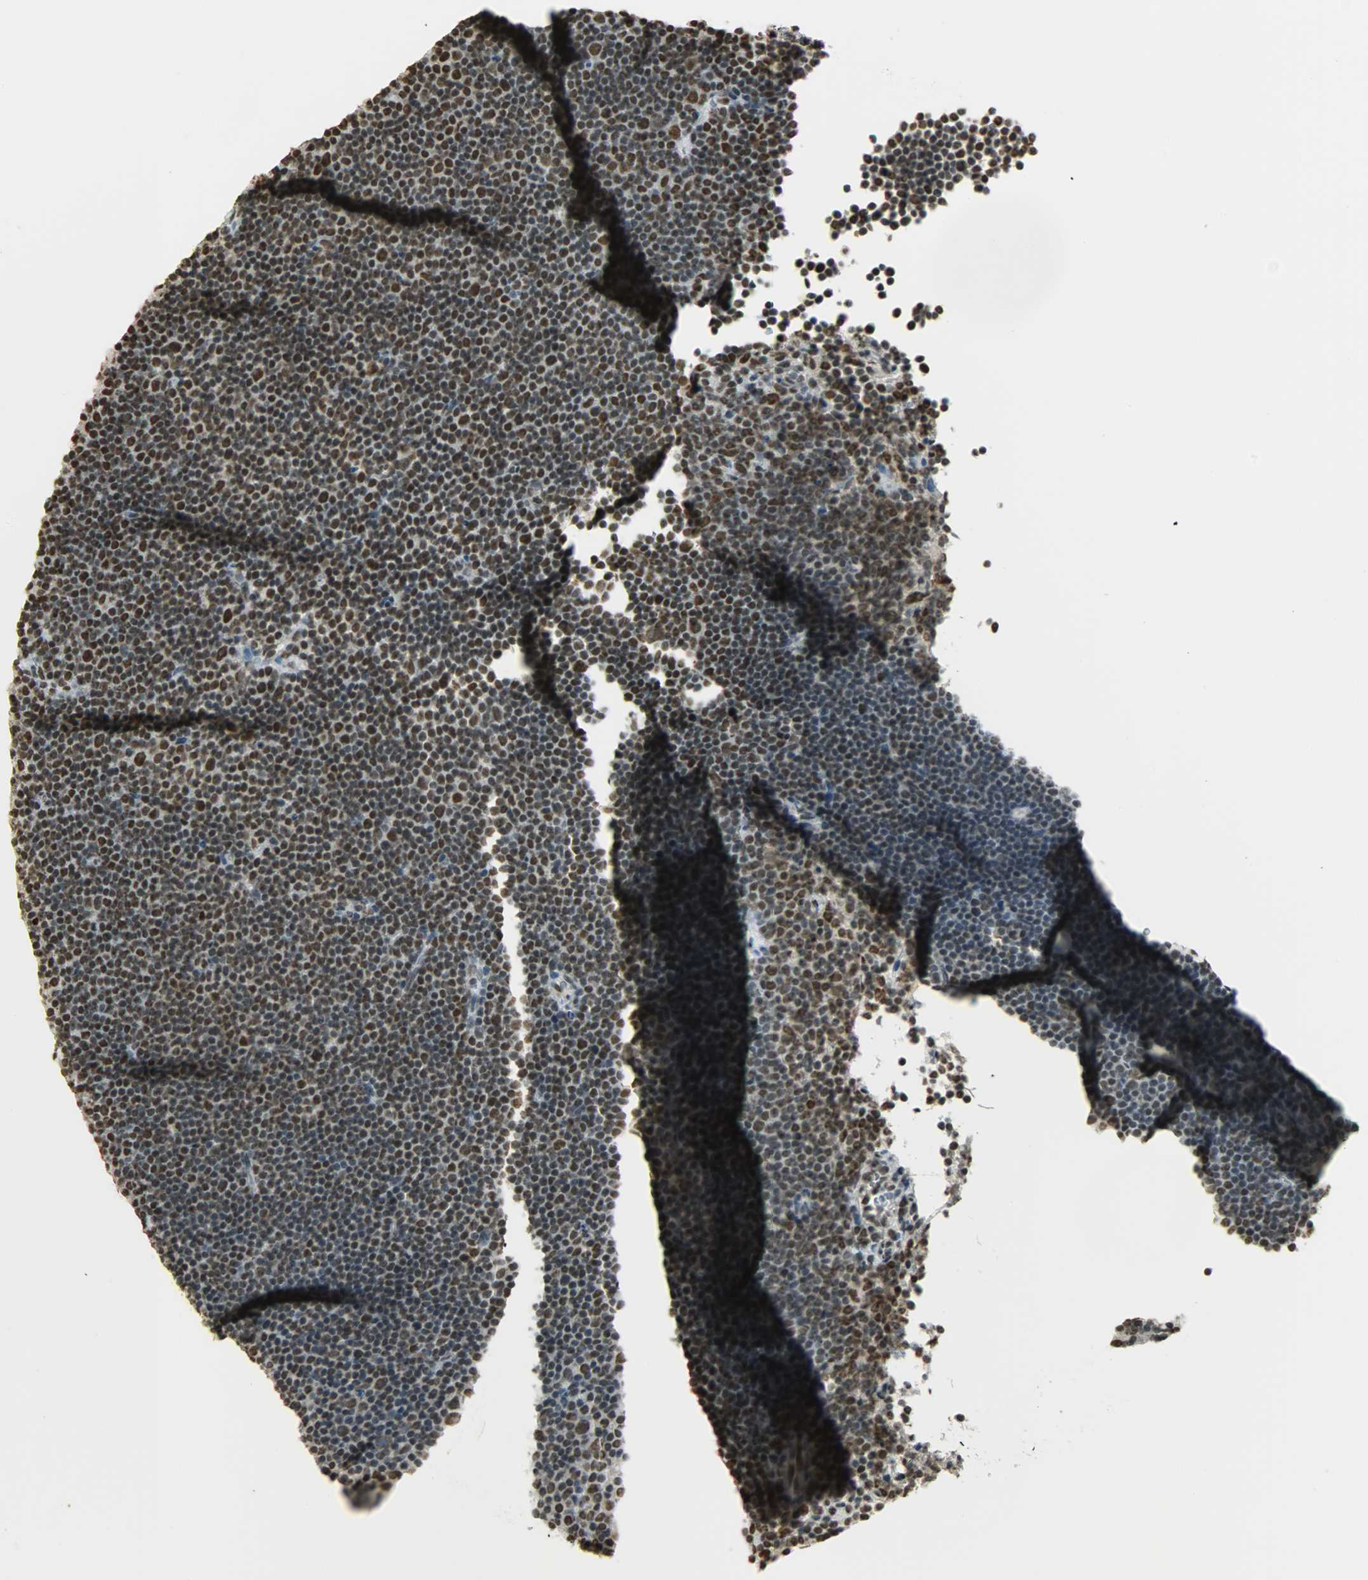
{"staining": {"intensity": "strong", "quantity": ">75%", "location": "nuclear"}, "tissue": "lymphoma", "cell_type": "Tumor cells", "image_type": "cancer", "snomed": [{"axis": "morphology", "description": "Malignant lymphoma, non-Hodgkin's type, Low grade"}, {"axis": "topography", "description": "Lymph node"}], "caption": "Malignant lymphoma, non-Hodgkin's type (low-grade) was stained to show a protein in brown. There is high levels of strong nuclear positivity in about >75% of tumor cells. The staining is performed using DAB (3,3'-diaminobenzidine) brown chromogen to label protein expression. The nuclei are counter-stained blue using hematoxylin.", "gene": "MYEF2", "patient": {"sex": "female", "age": 67}}